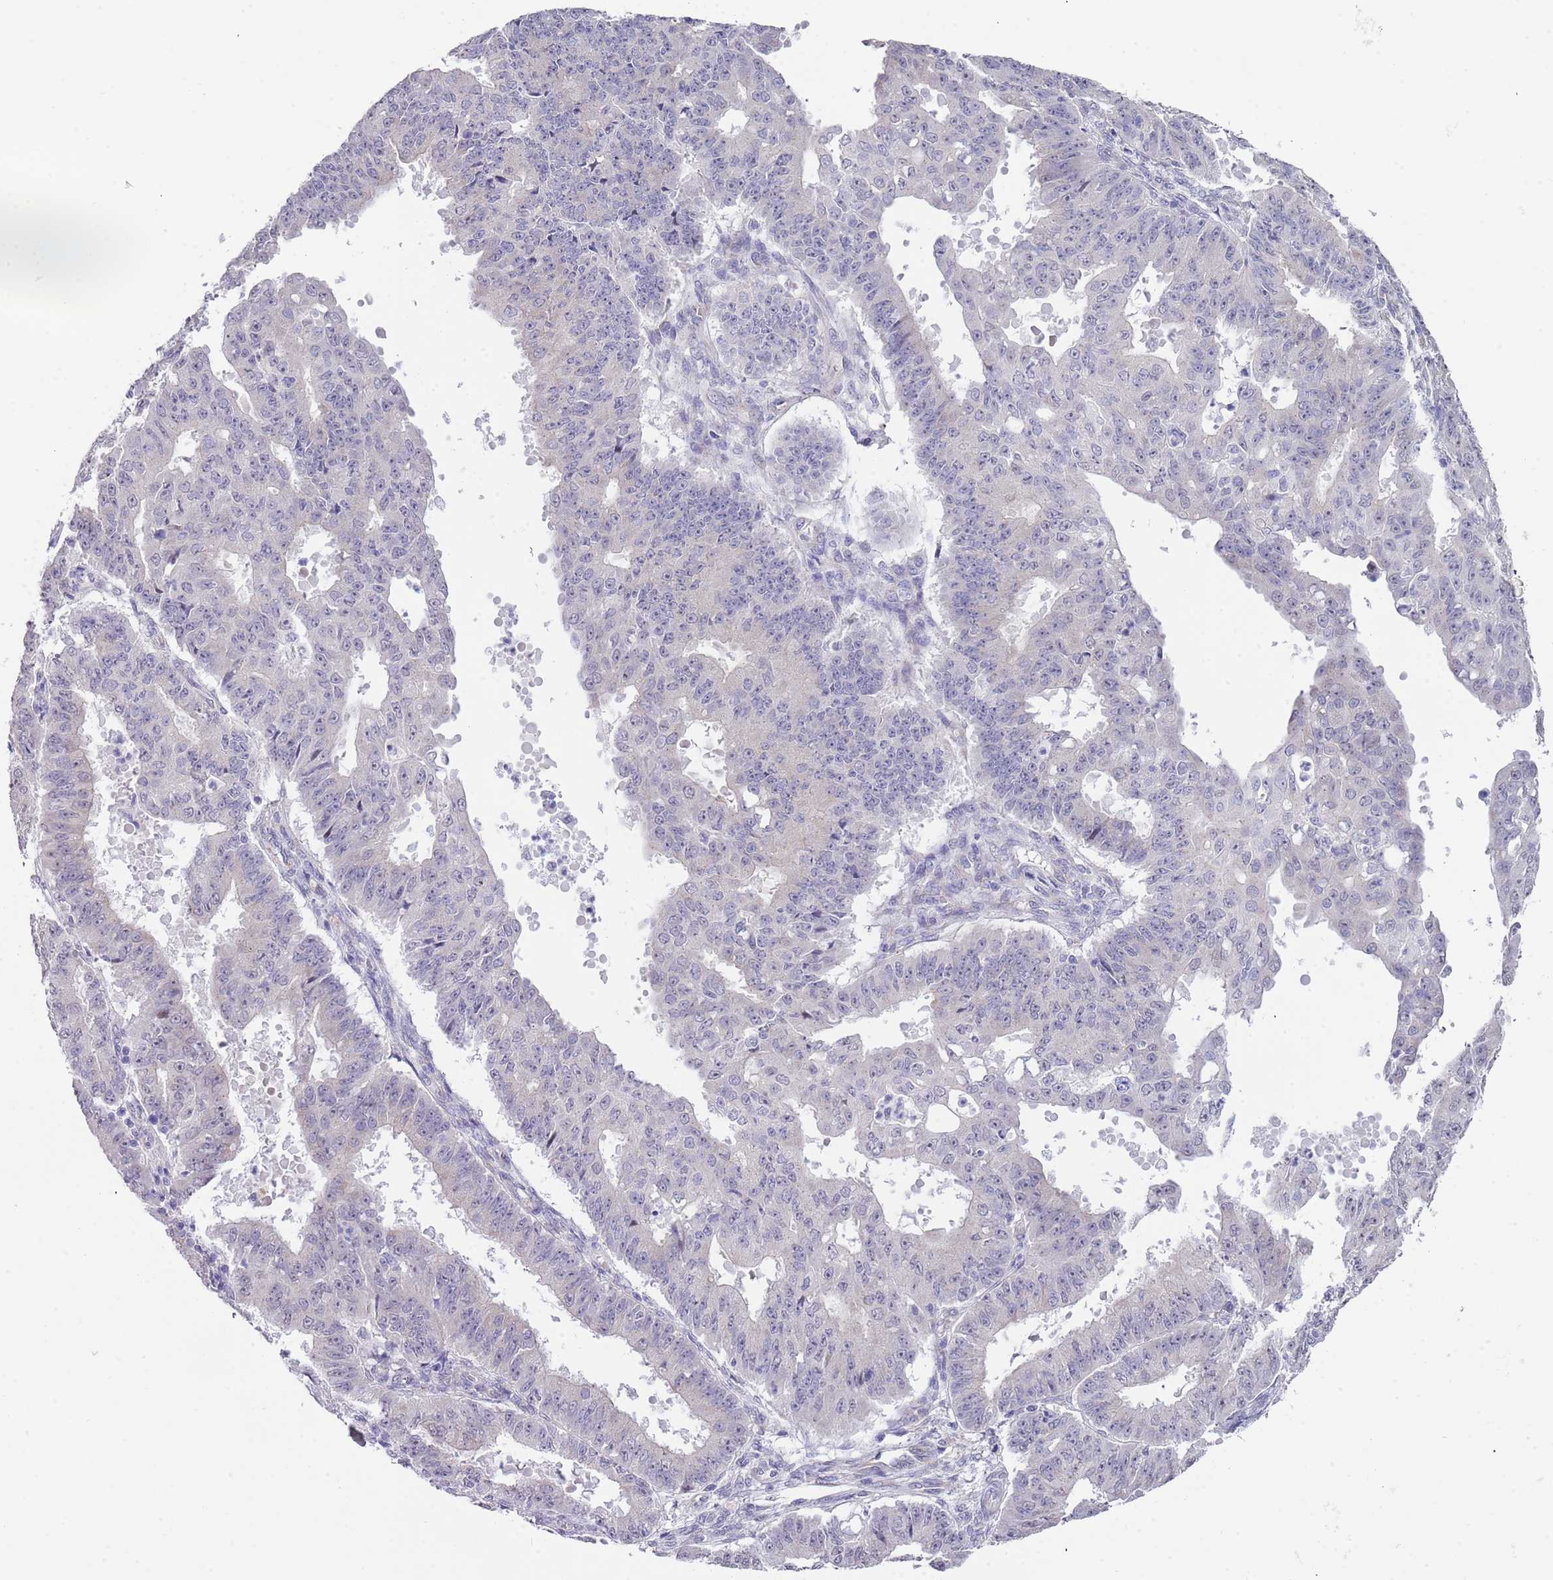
{"staining": {"intensity": "negative", "quantity": "none", "location": "none"}, "tissue": "ovarian cancer", "cell_type": "Tumor cells", "image_type": "cancer", "snomed": [{"axis": "morphology", "description": "Carcinoma, endometroid"}, {"axis": "topography", "description": "Appendix"}, {"axis": "topography", "description": "Ovary"}], "caption": "High magnification brightfield microscopy of endometroid carcinoma (ovarian) stained with DAB (3,3'-diaminobenzidine) (brown) and counterstained with hematoxylin (blue): tumor cells show no significant positivity. Brightfield microscopy of immunohistochemistry (IHC) stained with DAB (brown) and hematoxylin (blue), captured at high magnification.", "gene": "TNRC6C", "patient": {"sex": "female", "age": 42}}